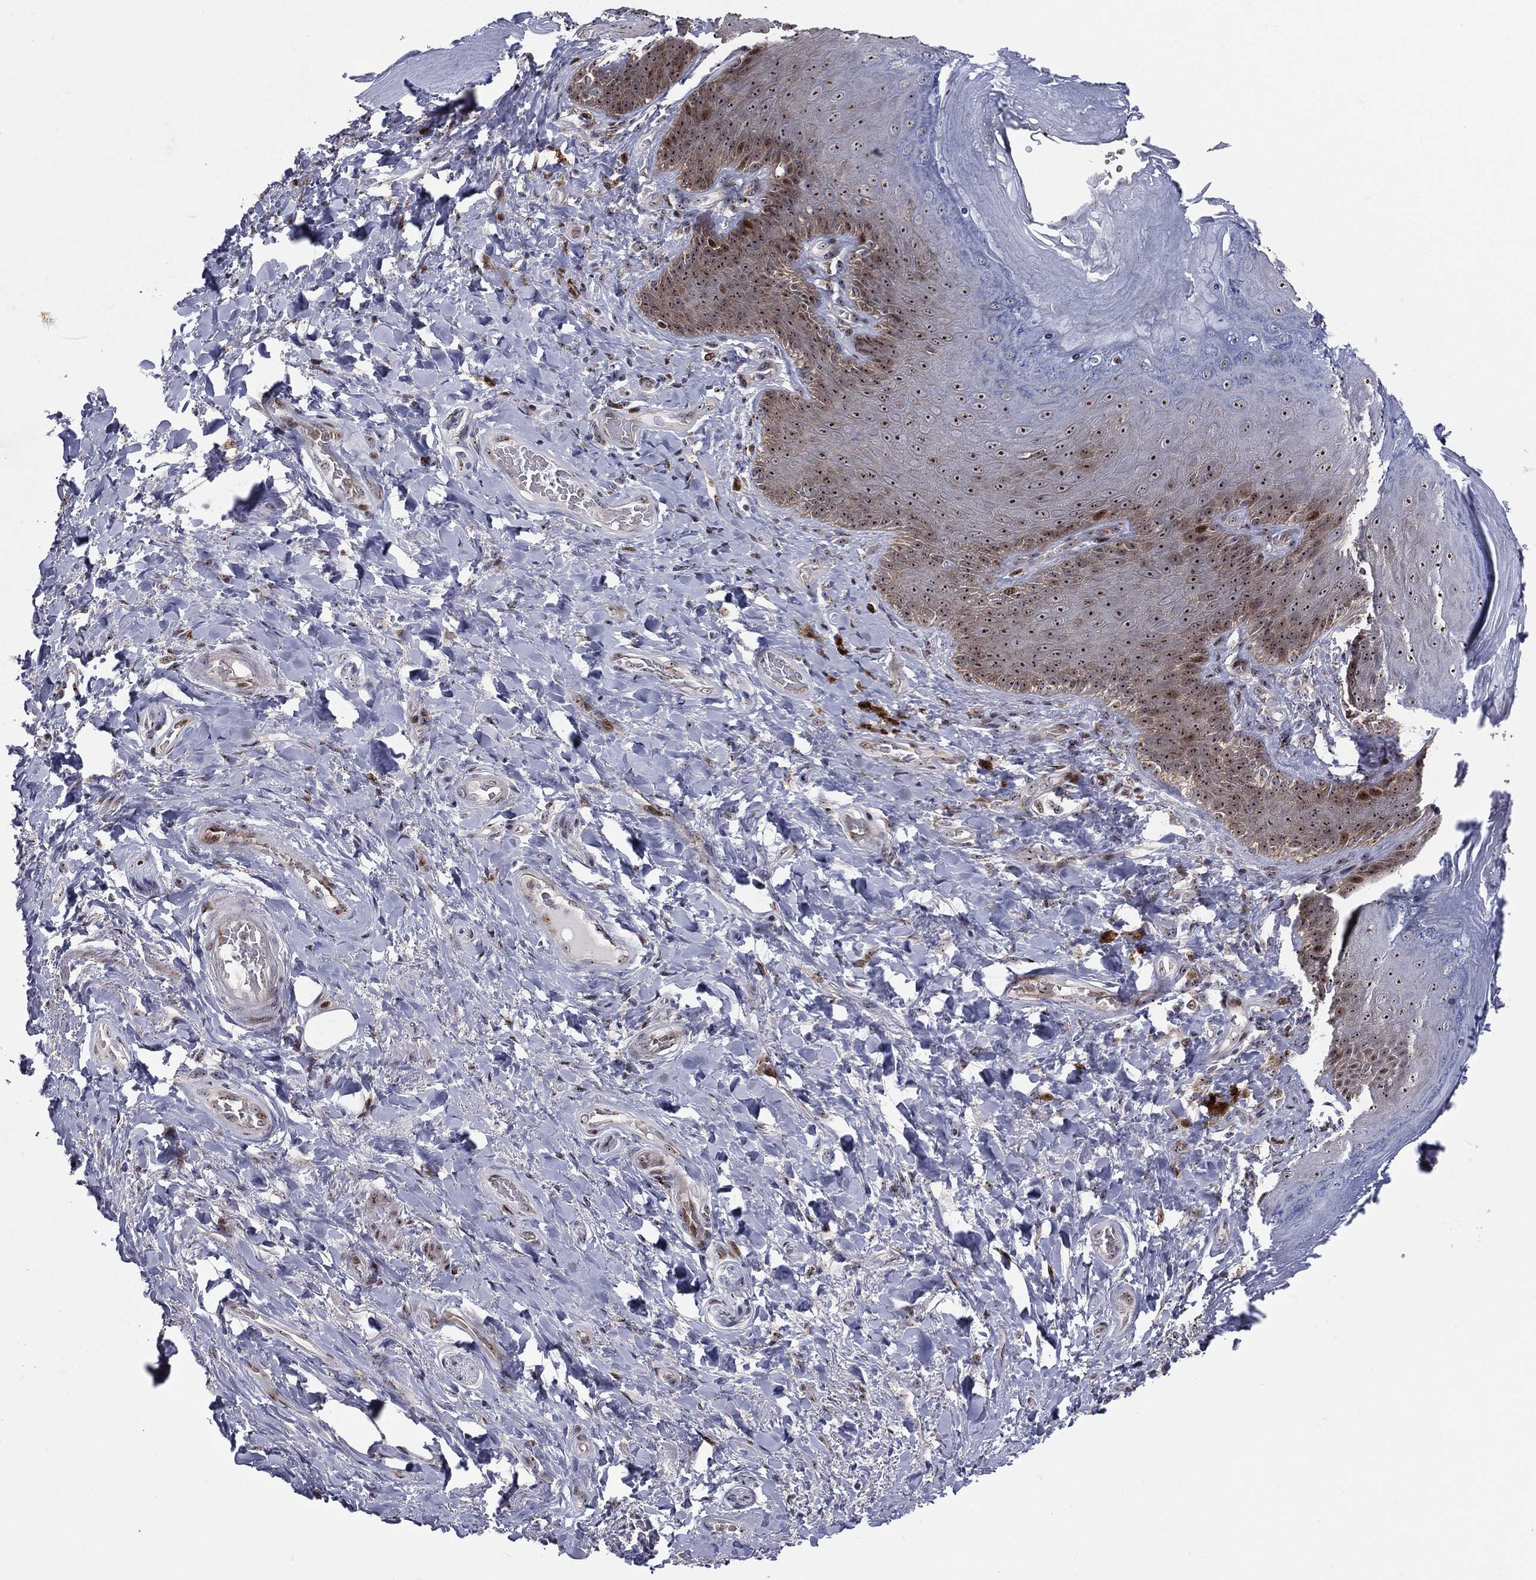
{"staining": {"intensity": "negative", "quantity": "none", "location": "none"}, "tissue": "adipose tissue", "cell_type": "Adipocytes", "image_type": "normal", "snomed": [{"axis": "morphology", "description": "Normal tissue, NOS"}, {"axis": "topography", "description": "Anal"}, {"axis": "topography", "description": "Peripheral nerve tissue"}], "caption": "Immunohistochemical staining of benign human adipose tissue displays no significant positivity in adipocytes. (DAB (3,3'-diaminobenzidine) immunohistochemistry (IHC) visualized using brightfield microscopy, high magnification).", "gene": "VHL", "patient": {"sex": "male", "age": 53}}